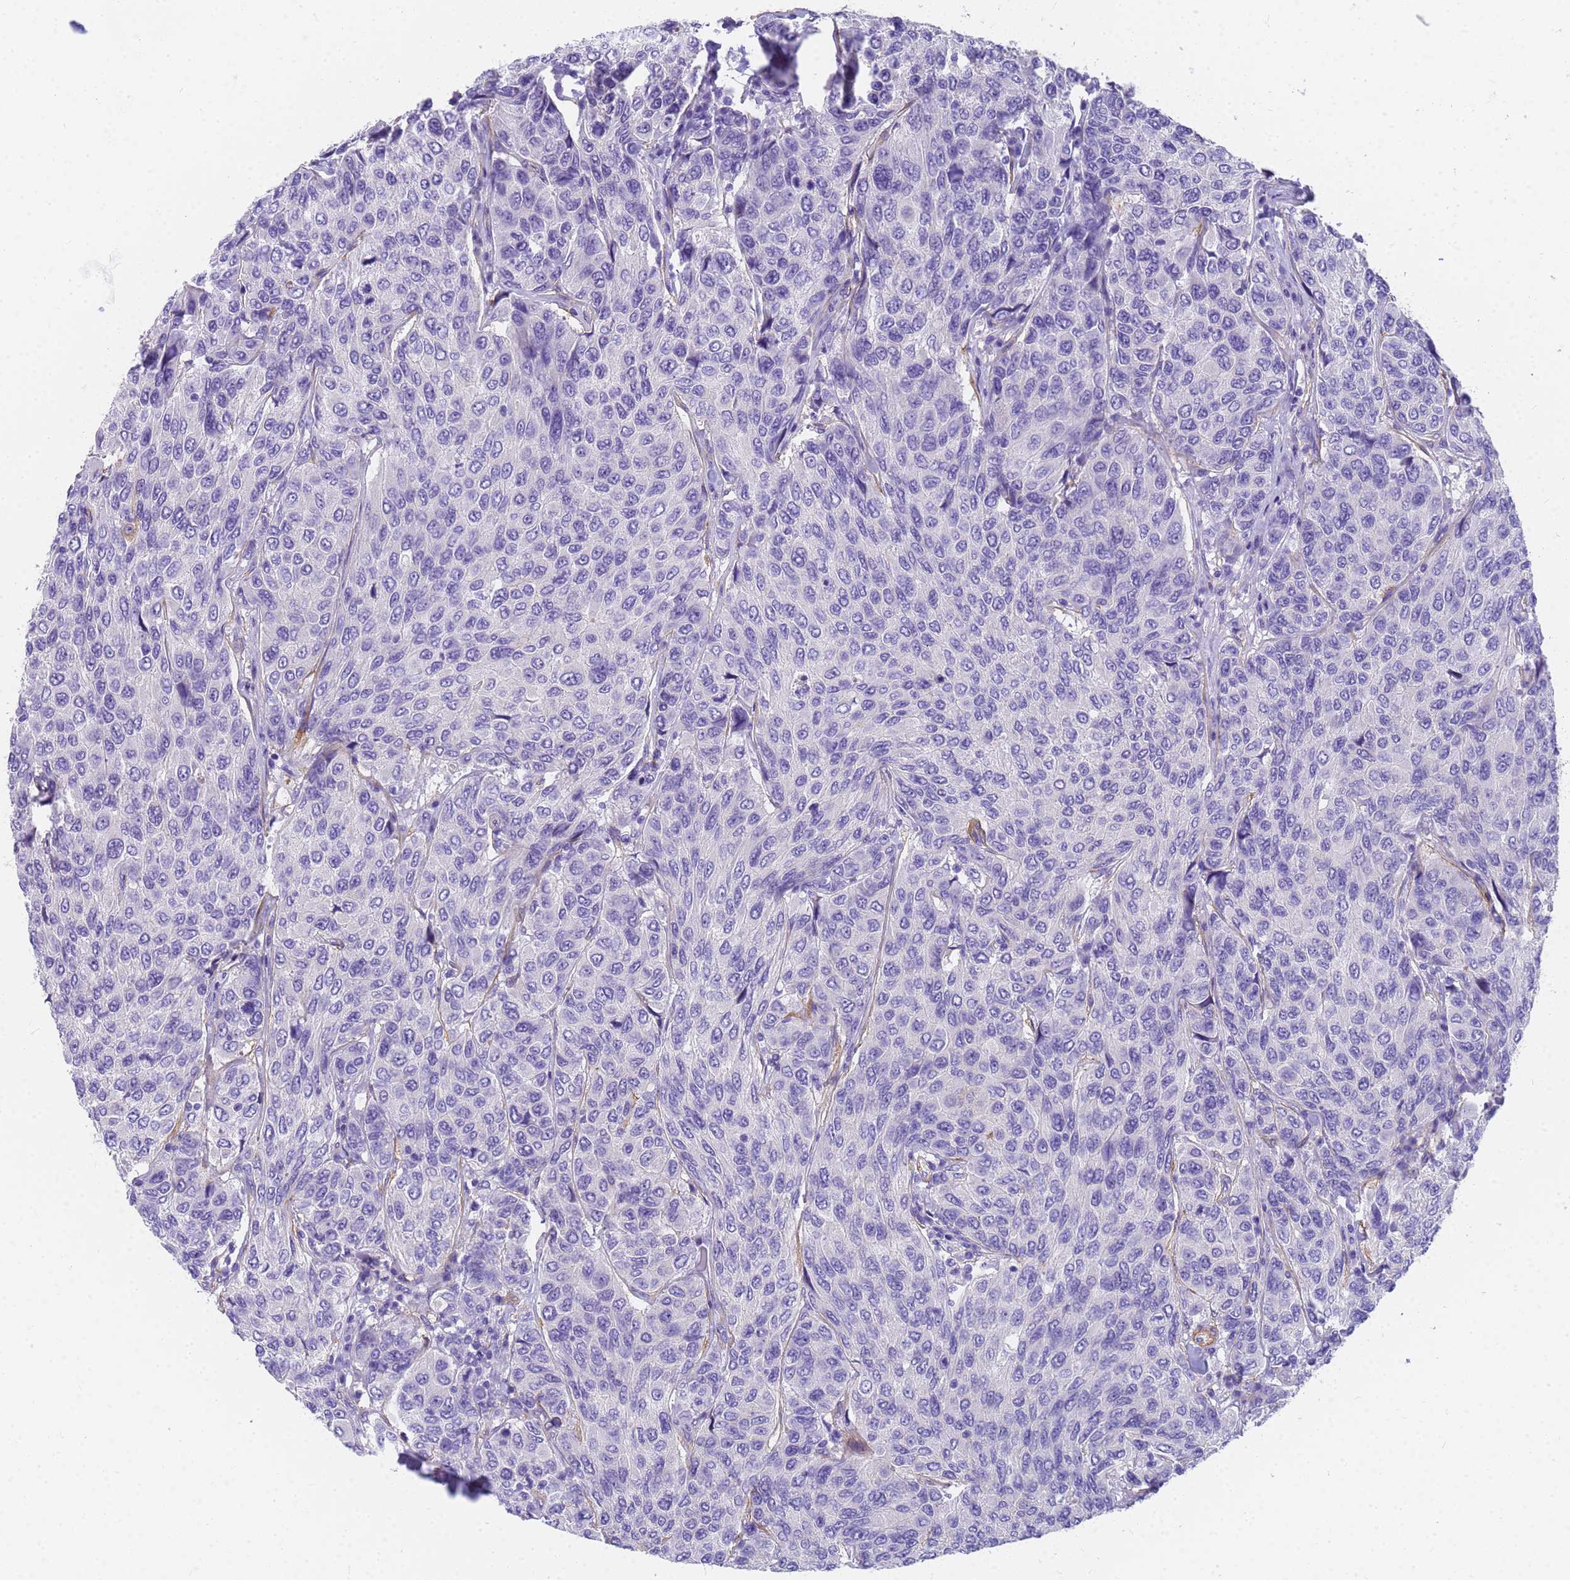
{"staining": {"intensity": "negative", "quantity": "none", "location": "none"}, "tissue": "breast cancer", "cell_type": "Tumor cells", "image_type": "cancer", "snomed": [{"axis": "morphology", "description": "Duct carcinoma"}, {"axis": "topography", "description": "Breast"}], "caption": "Immunohistochemistry image of neoplastic tissue: breast invasive ductal carcinoma stained with DAB demonstrates no significant protein positivity in tumor cells.", "gene": "MVB12A", "patient": {"sex": "female", "age": 55}}